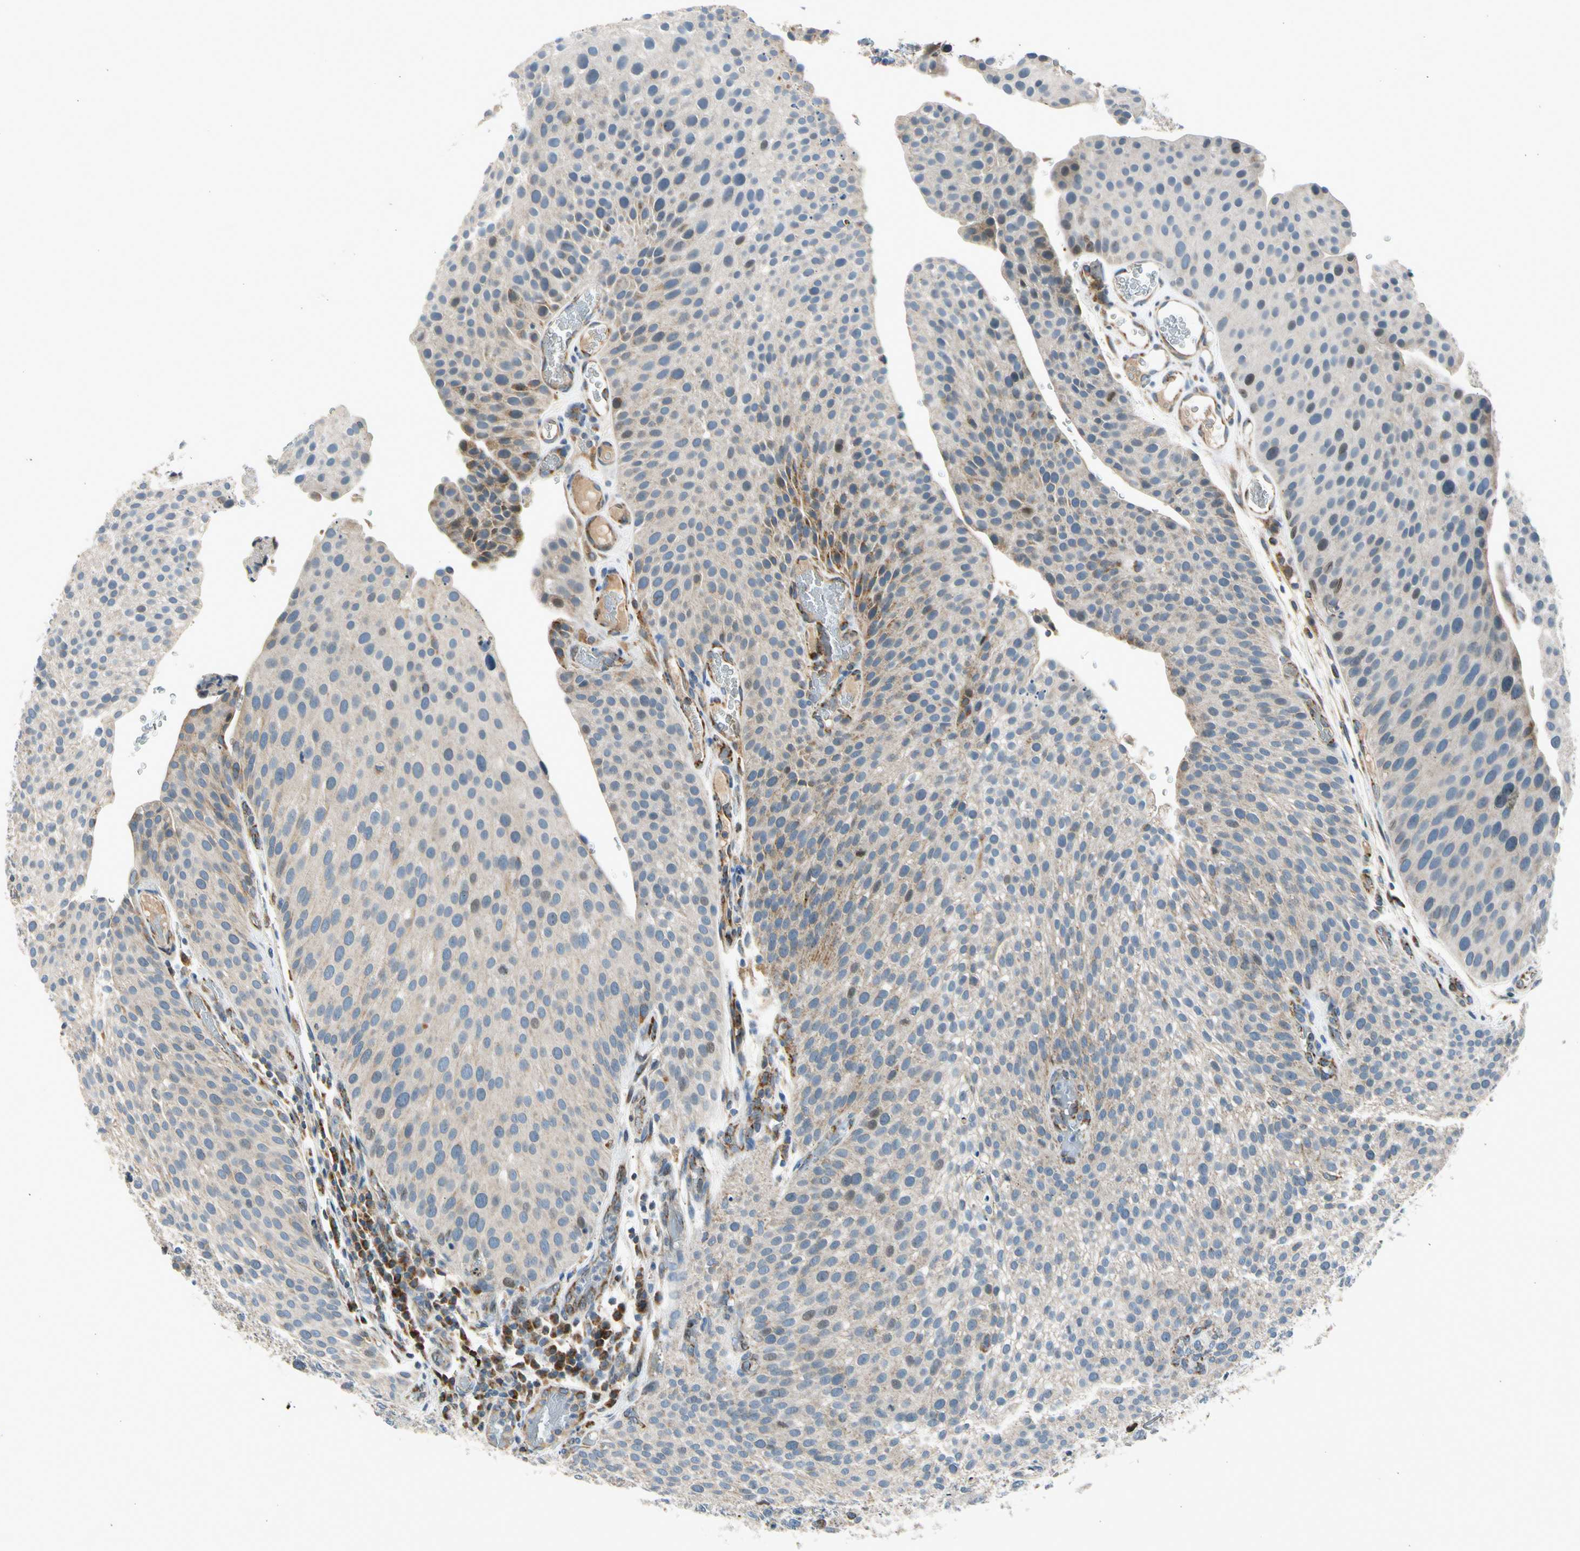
{"staining": {"intensity": "weak", "quantity": "25%-75%", "location": "cytoplasmic/membranous"}, "tissue": "urothelial cancer", "cell_type": "Tumor cells", "image_type": "cancer", "snomed": [{"axis": "morphology", "description": "Urothelial carcinoma, Low grade"}, {"axis": "topography", "description": "Smooth muscle"}, {"axis": "topography", "description": "Urinary bladder"}], "caption": "This micrograph displays immunohistochemistry staining of human urothelial cancer, with low weak cytoplasmic/membranous expression in about 25%-75% of tumor cells.", "gene": "NPHP3", "patient": {"sex": "male", "age": 60}}